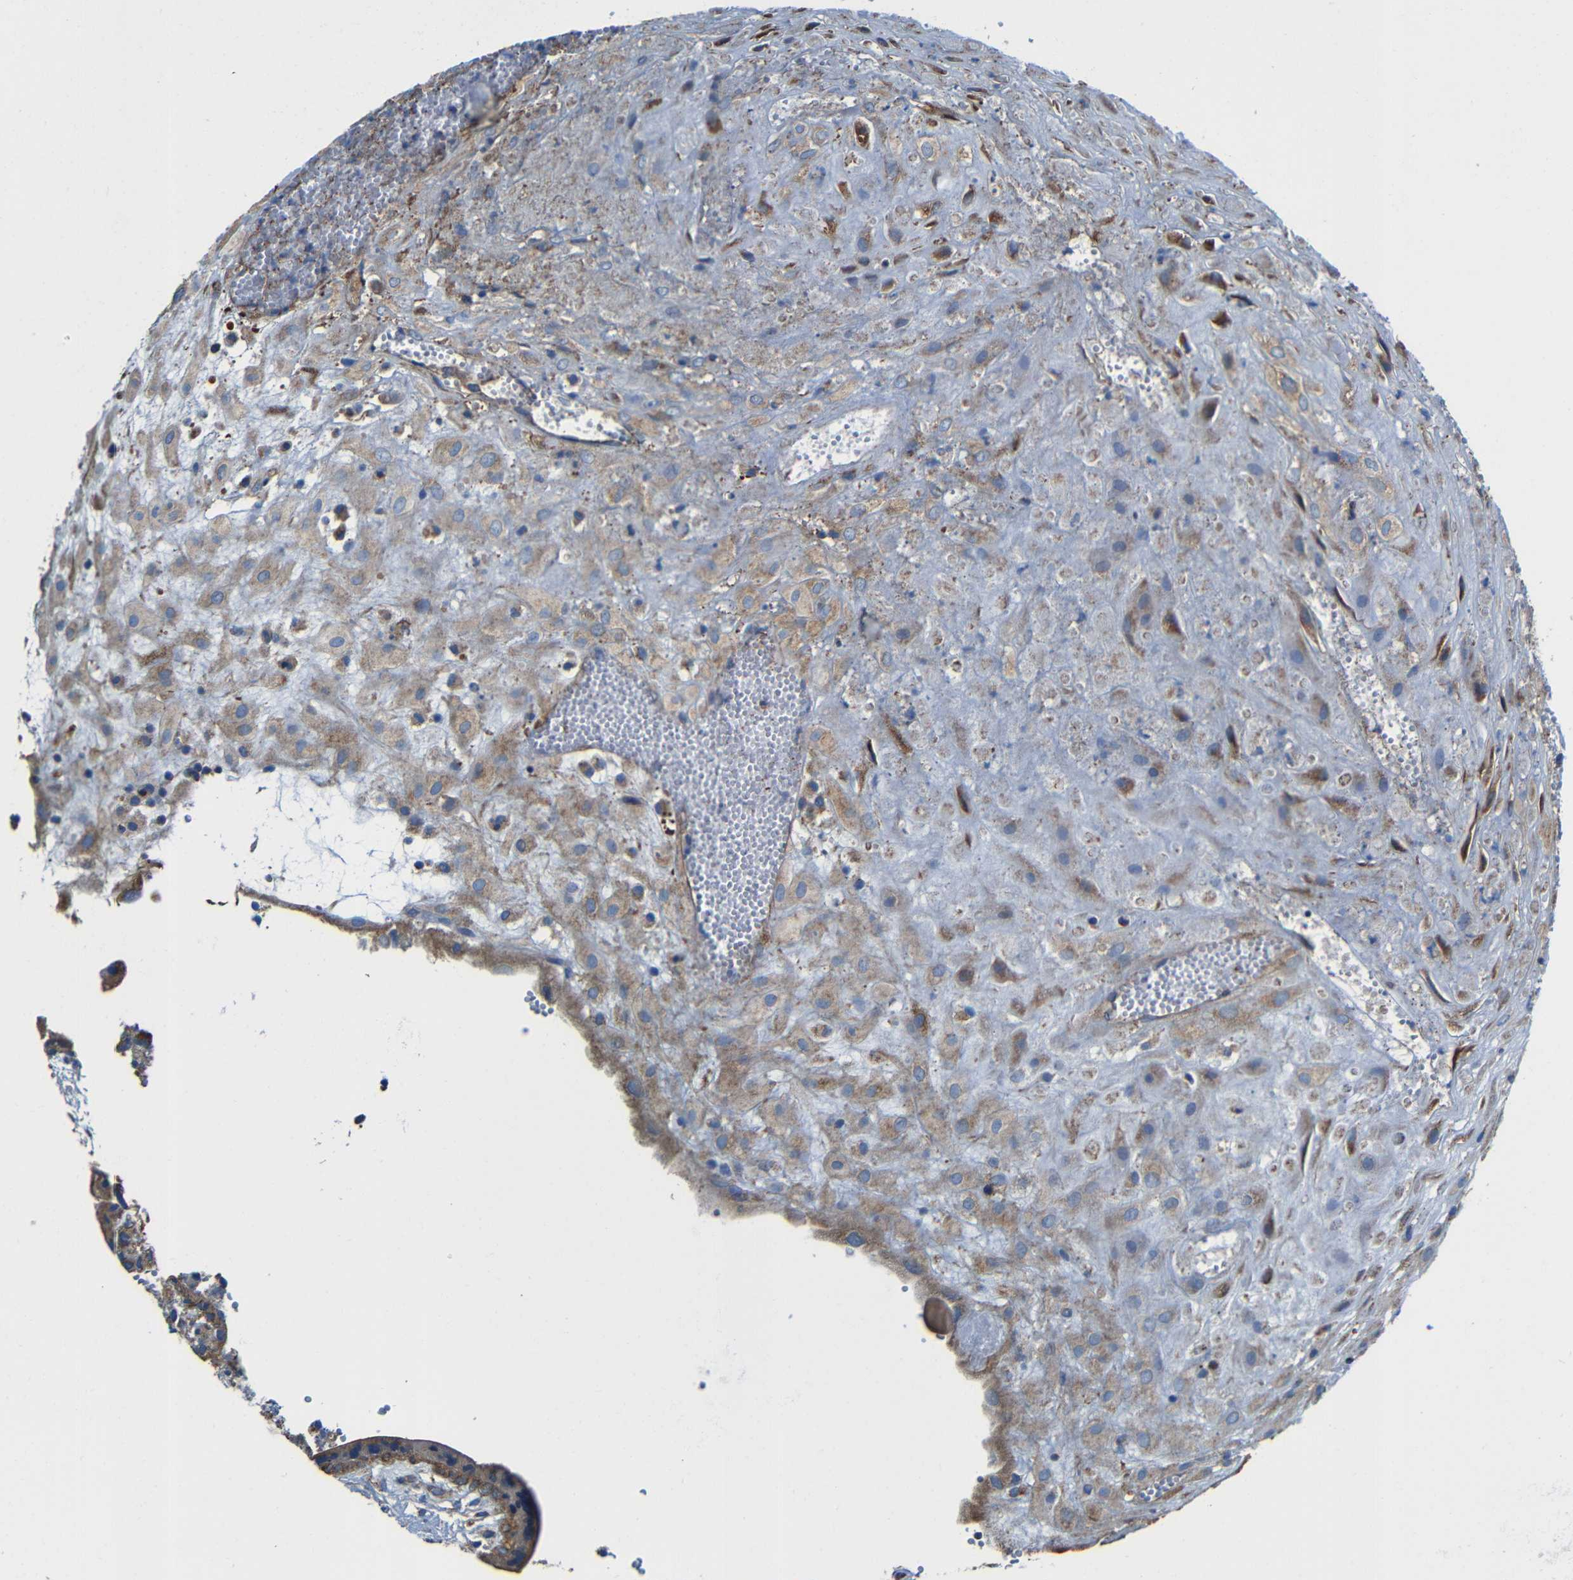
{"staining": {"intensity": "moderate", "quantity": ">75%", "location": "cytoplasmic/membranous"}, "tissue": "placenta", "cell_type": "Decidual cells", "image_type": "normal", "snomed": [{"axis": "morphology", "description": "Normal tissue, NOS"}, {"axis": "topography", "description": "Placenta"}], "caption": "Placenta stained for a protein exhibits moderate cytoplasmic/membranous positivity in decidual cells. Nuclei are stained in blue.", "gene": "INTS6L", "patient": {"sex": "female", "age": 18}}